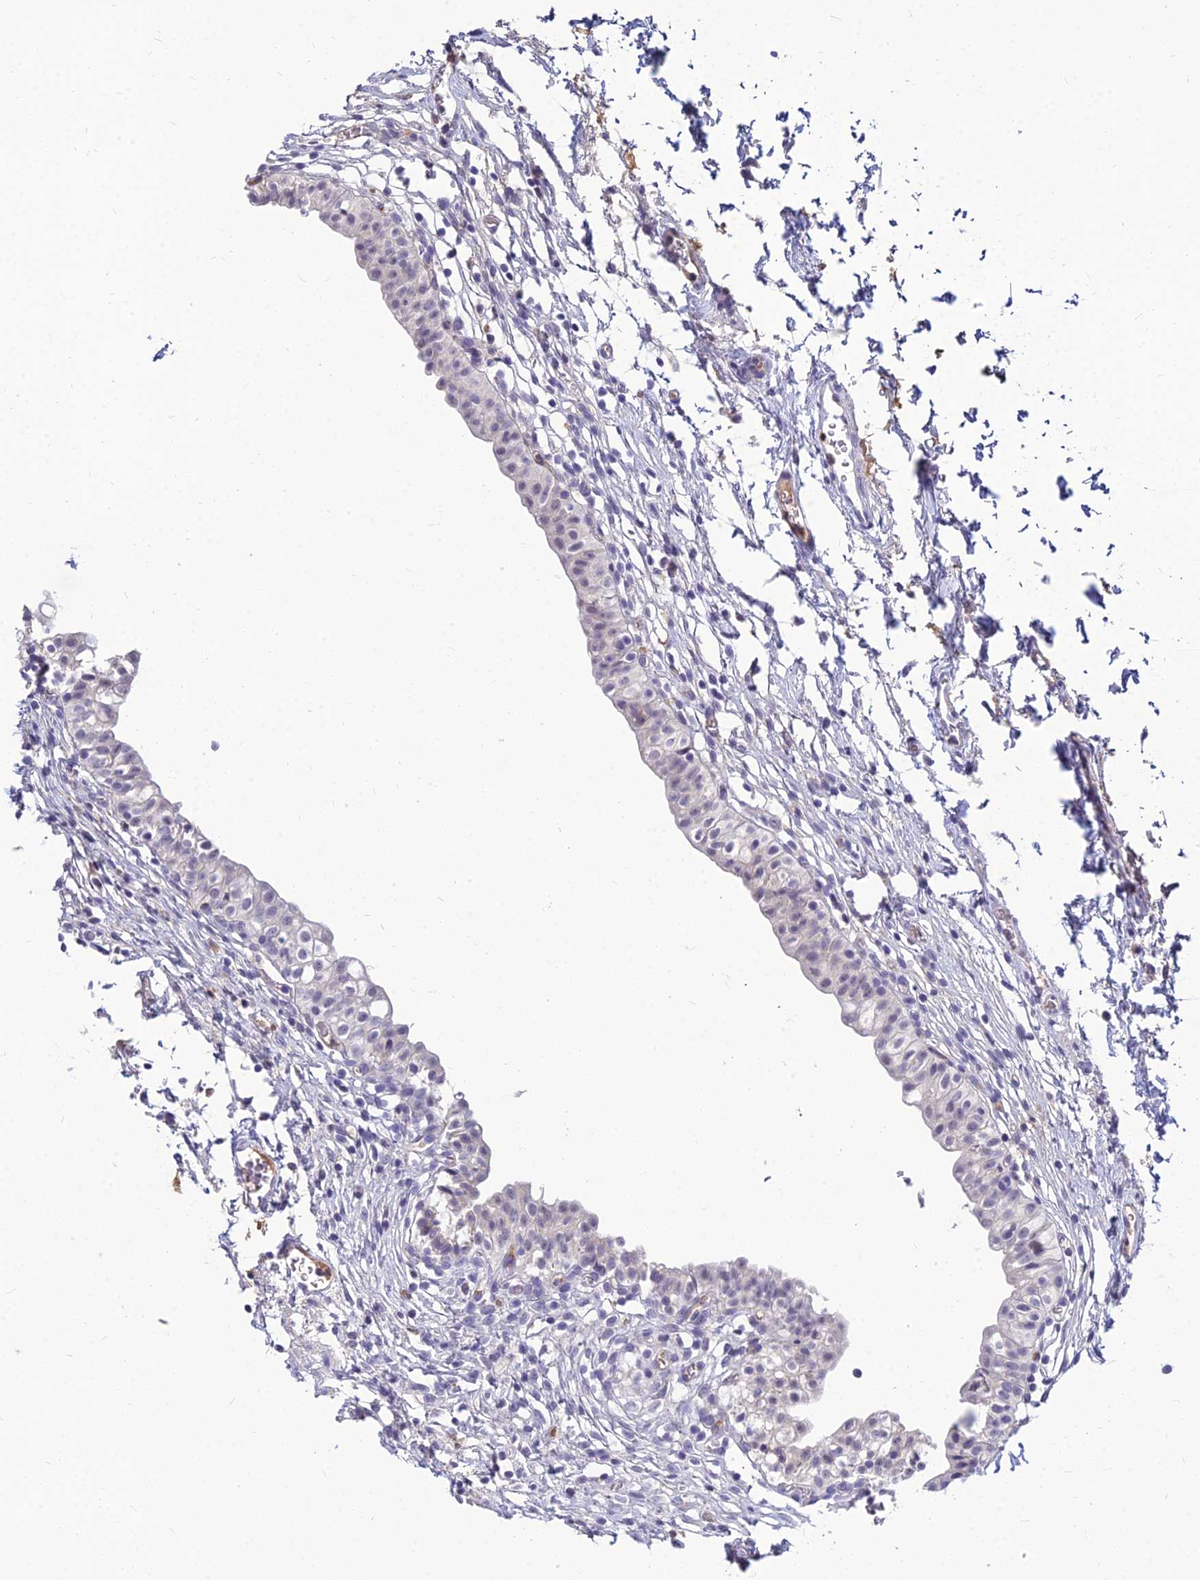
{"staining": {"intensity": "negative", "quantity": "none", "location": "none"}, "tissue": "urinary bladder", "cell_type": "Urothelial cells", "image_type": "normal", "snomed": [{"axis": "morphology", "description": "Normal tissue, NOS"}, {"axis": "topography", "description": "Urinary bladder"}, {"axis": "topography", "description": "Peripheral nerve tissue"}], "caption": "An IHC image of benign urinary bladder is shown. There is no staining in urothelial cells of urinary bladder.", "gene": "GOLGA6A", "patient": {"sex": "male", "age": 55}}